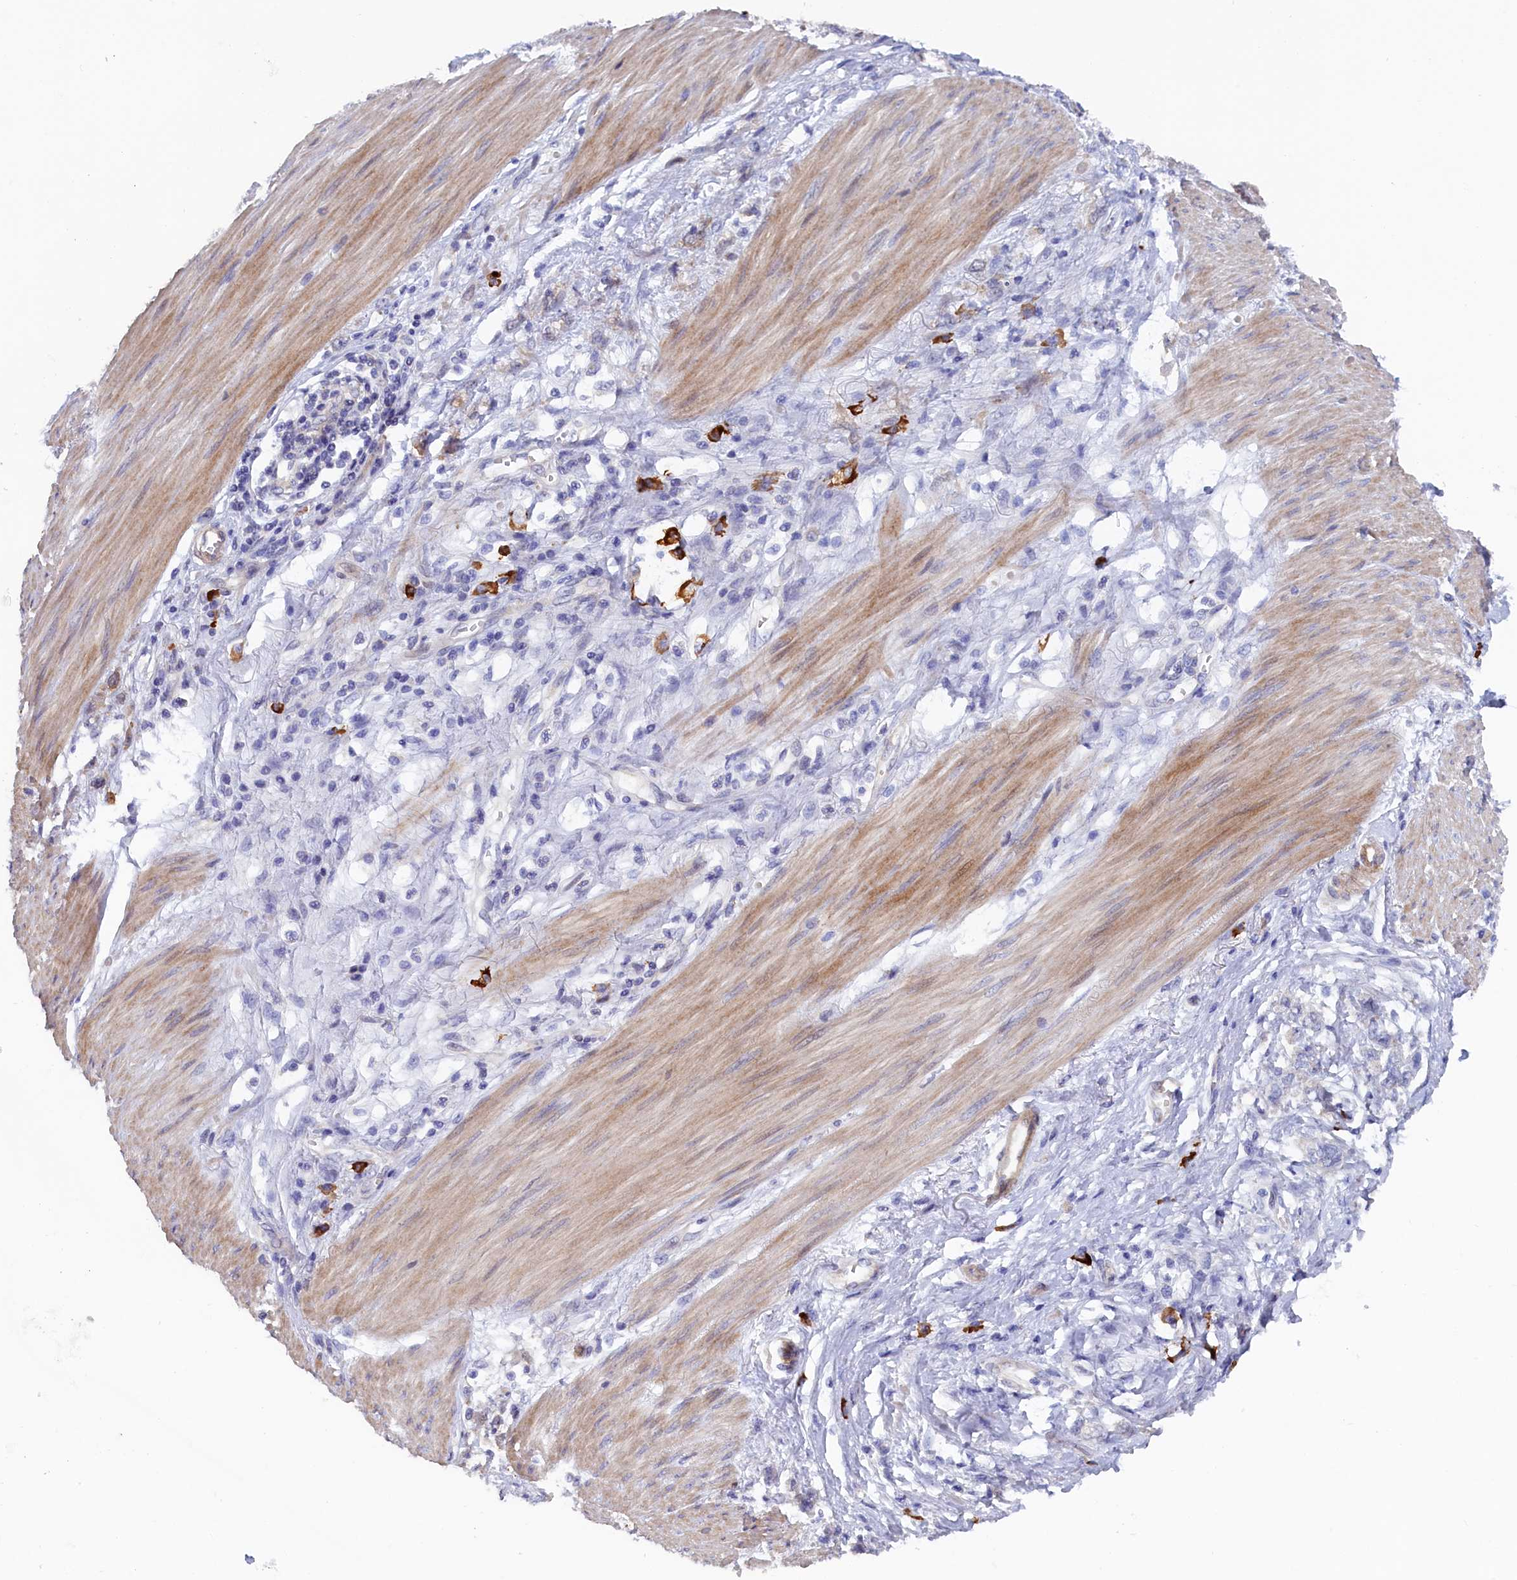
{"staining": {"intensity": "negative", "quantity": "none", "location": "none"}, "tissue": "stomach cancer", "cell_type": "Tumor cells", "image_type": "cancer", "snomed": [{"axis": "morphology", "description": "Adenocarcinoma, NOS"}, {"axis": "topography", "description": "Stomach"}], "caption": "DAB (3,3'-diaminobenzidine) immunohistochemical staining of human stomach cancer (adenocarcinoma) shows no significant staining in tumor cells.", "gene": "JPT2", "patient": {"sex": "female", "age": 76}}